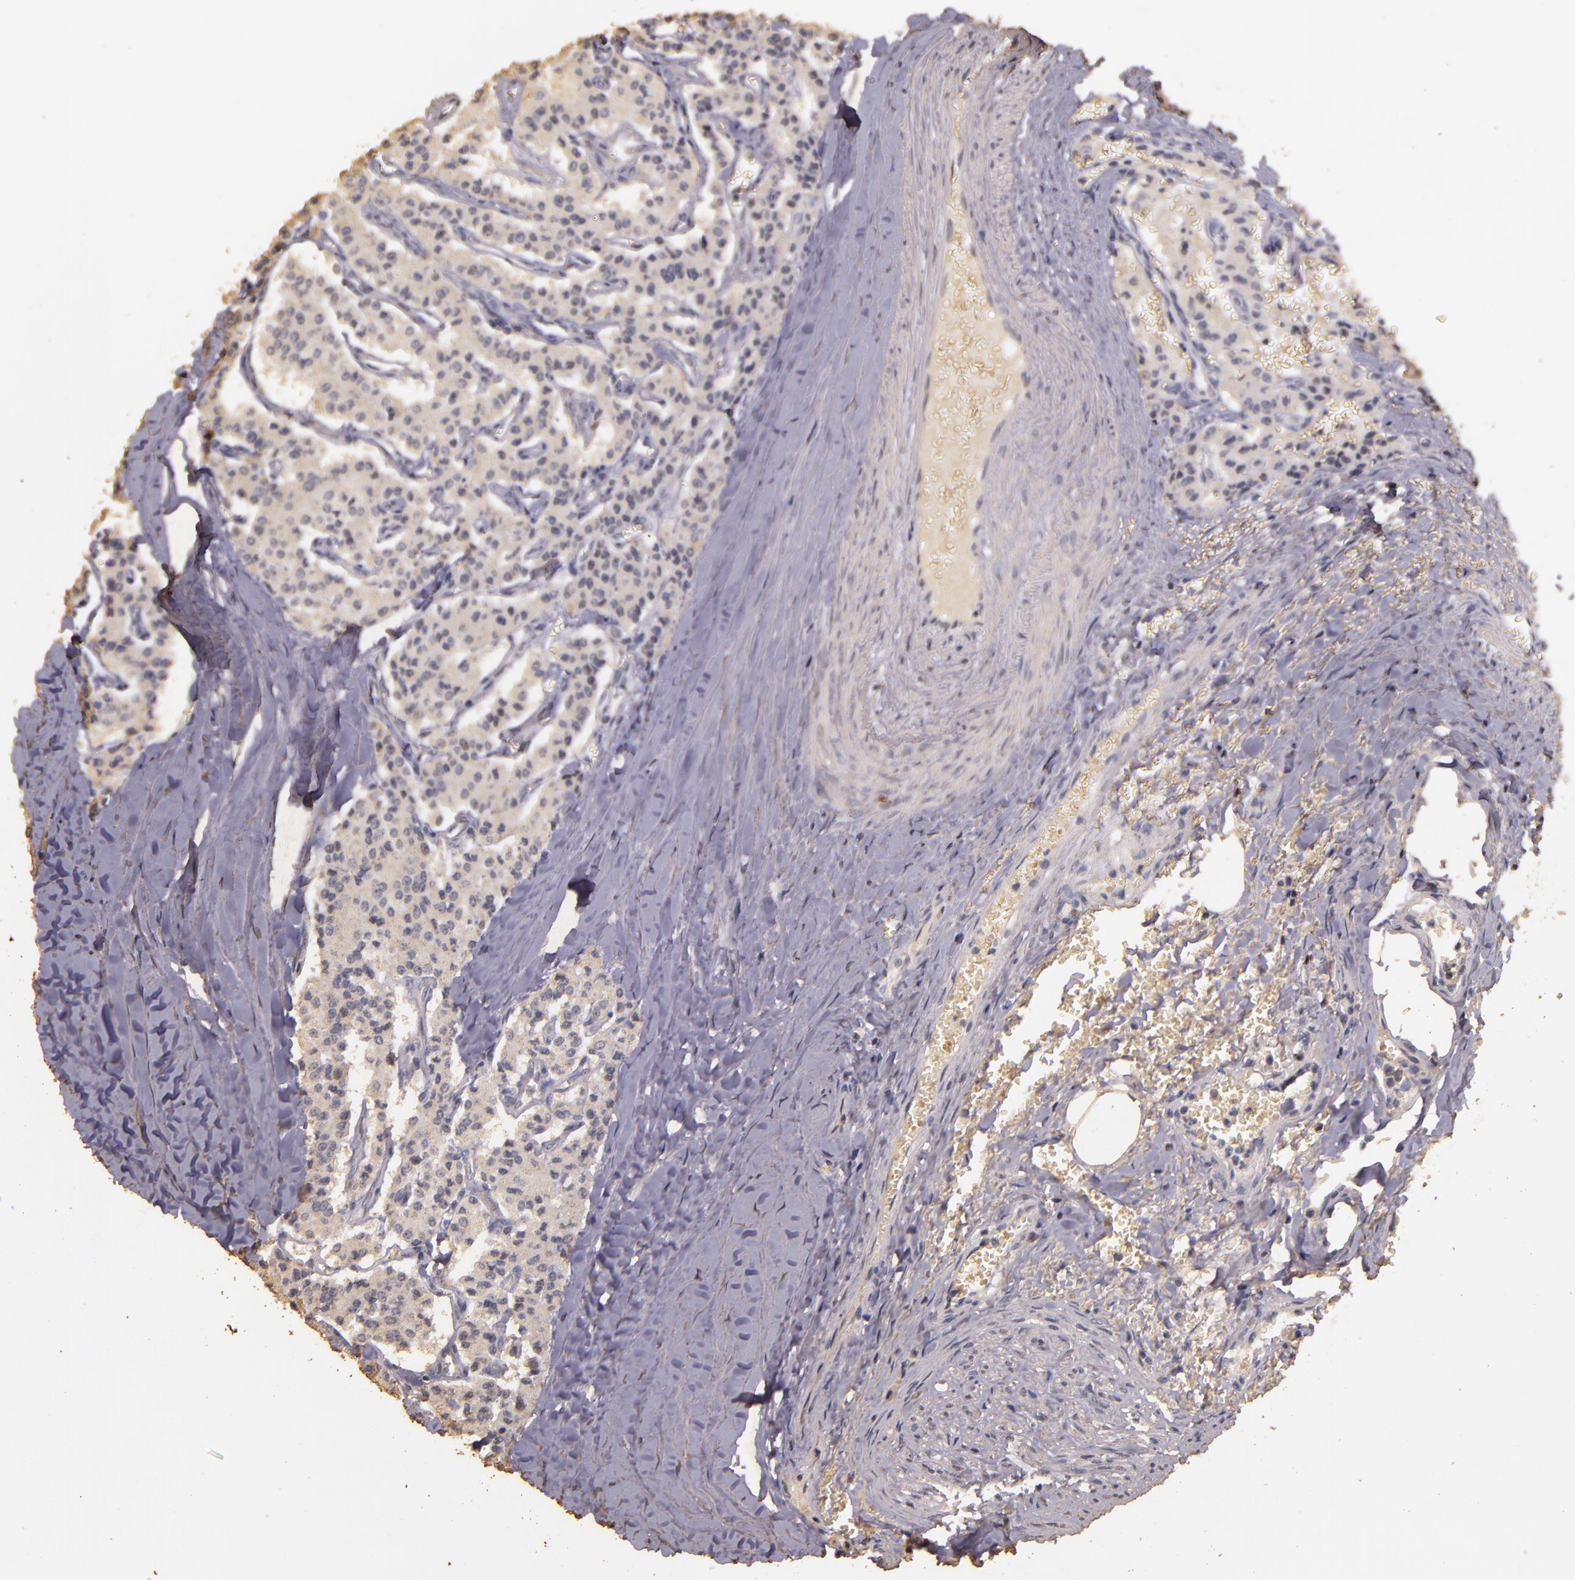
{"staining": {"intensity": "weak", "quantity": "25%-75%", "location": "cytoplasmic/membranous"}, "tissue": "carcinoid", "cell_type": "Tumor cells", "image_type": "cancer", "snomed": [{"axis": "morphology", "description": "Carcinoid, malignant, NOS"}, {"axis": "topography", "description": "Bronchus"}], "caption": "The micrograph displays immunohistochemical staining of malignant carcinoid. There is weak cytoplasmic/membranous expression is present in approximately 25%-75% of tumor cells. (brown staining indicates protein expression, while blue staining denotes nuclei).", "gene": "BCL2L13", "patient": {"sex": "male", "age": 55}}